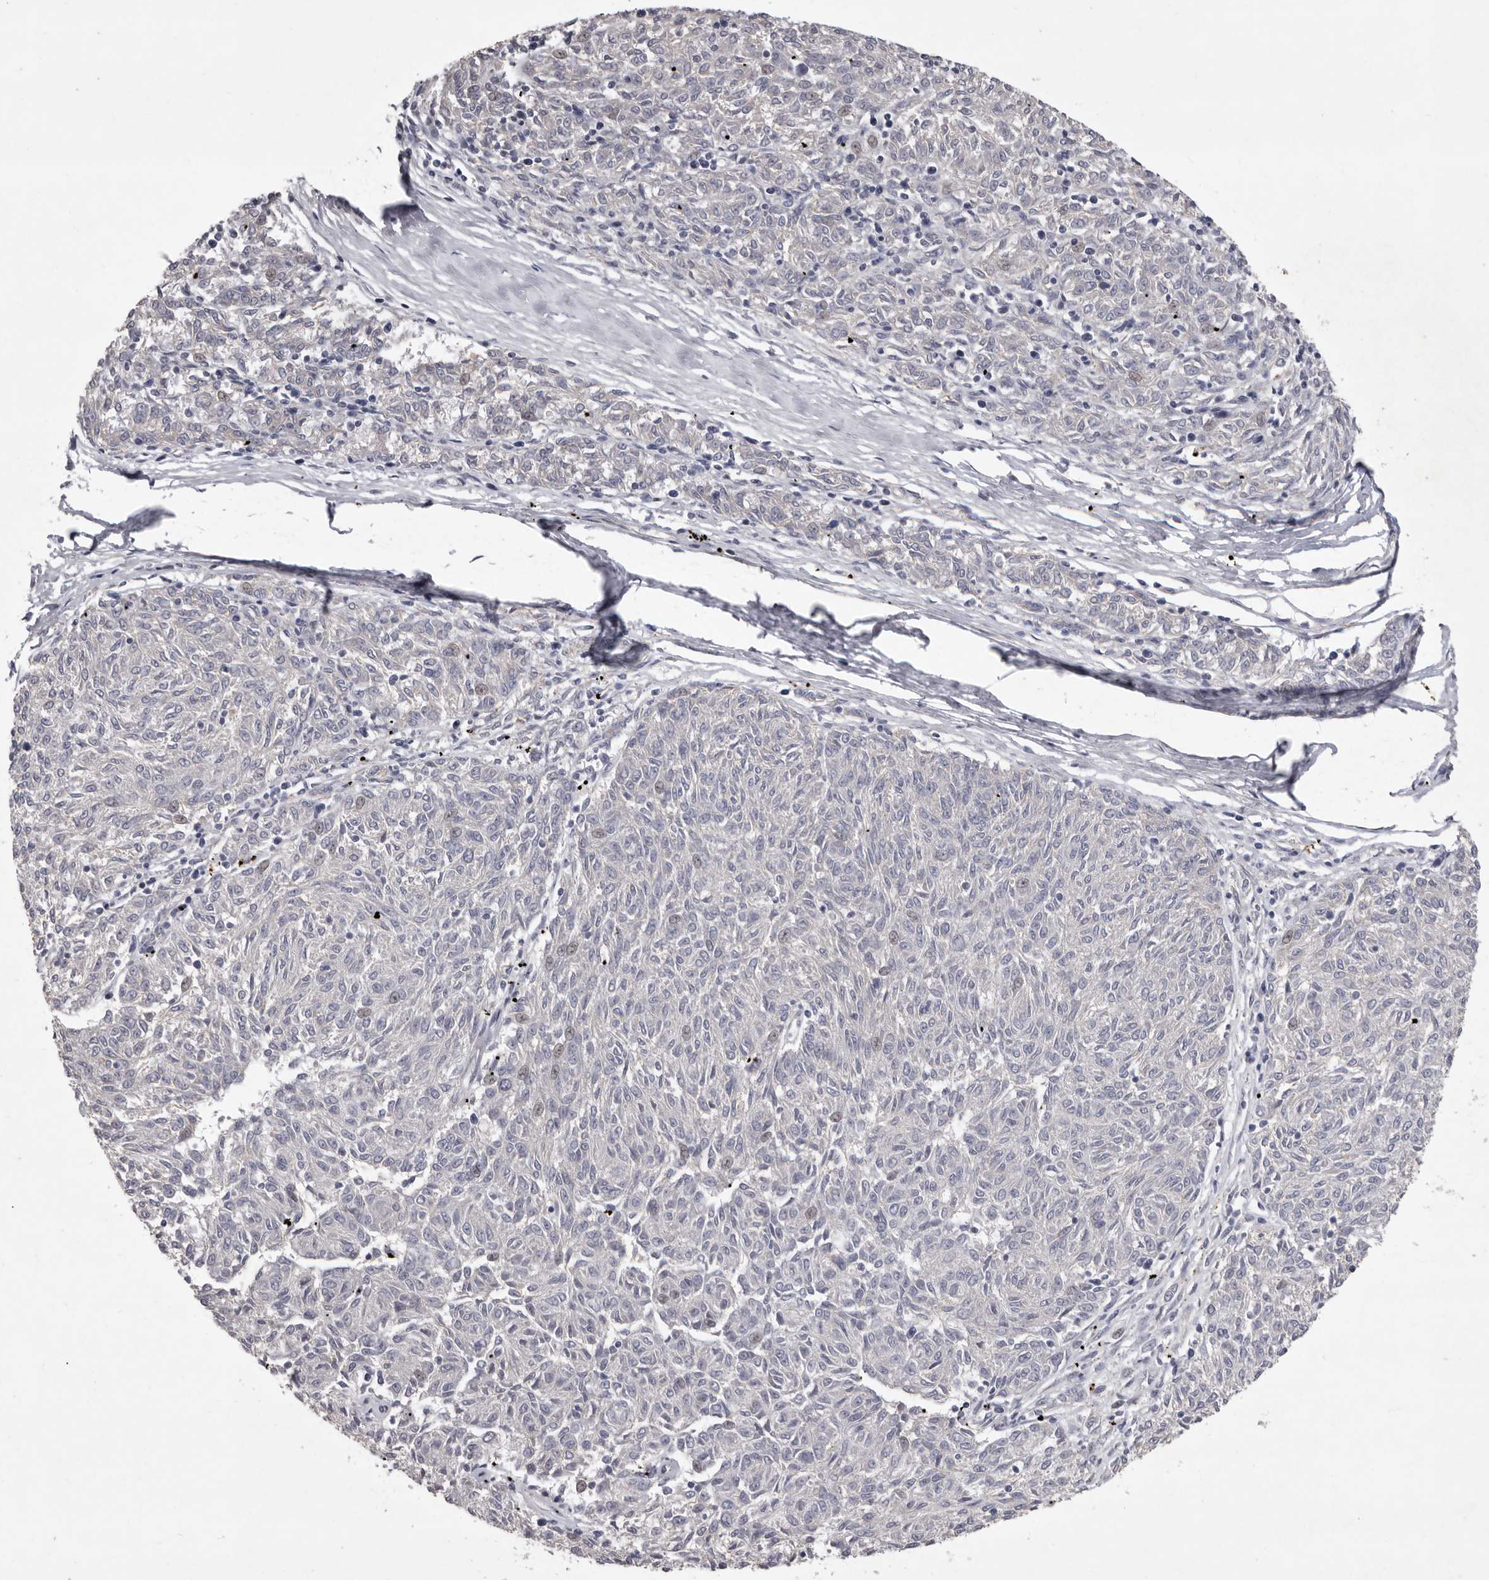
{"staining": {"intensity": "negative", "quantity": "none", "location": "none"}, "tissue": "melanoma", "cell_type": "Tumor cells", "image_type": "cancer", "snomed": [{"axis": "morphology", "description": "Malignant melanoma, NOS"}, {"axis": "topography", "description": "Skin"}], "caption": "This is an IHC photomicrograph of human malignant melanoma. There is no positivity in tumor cells.", "gene": "NKAIN4", "patient": {"sex": "female", "age": 72}}